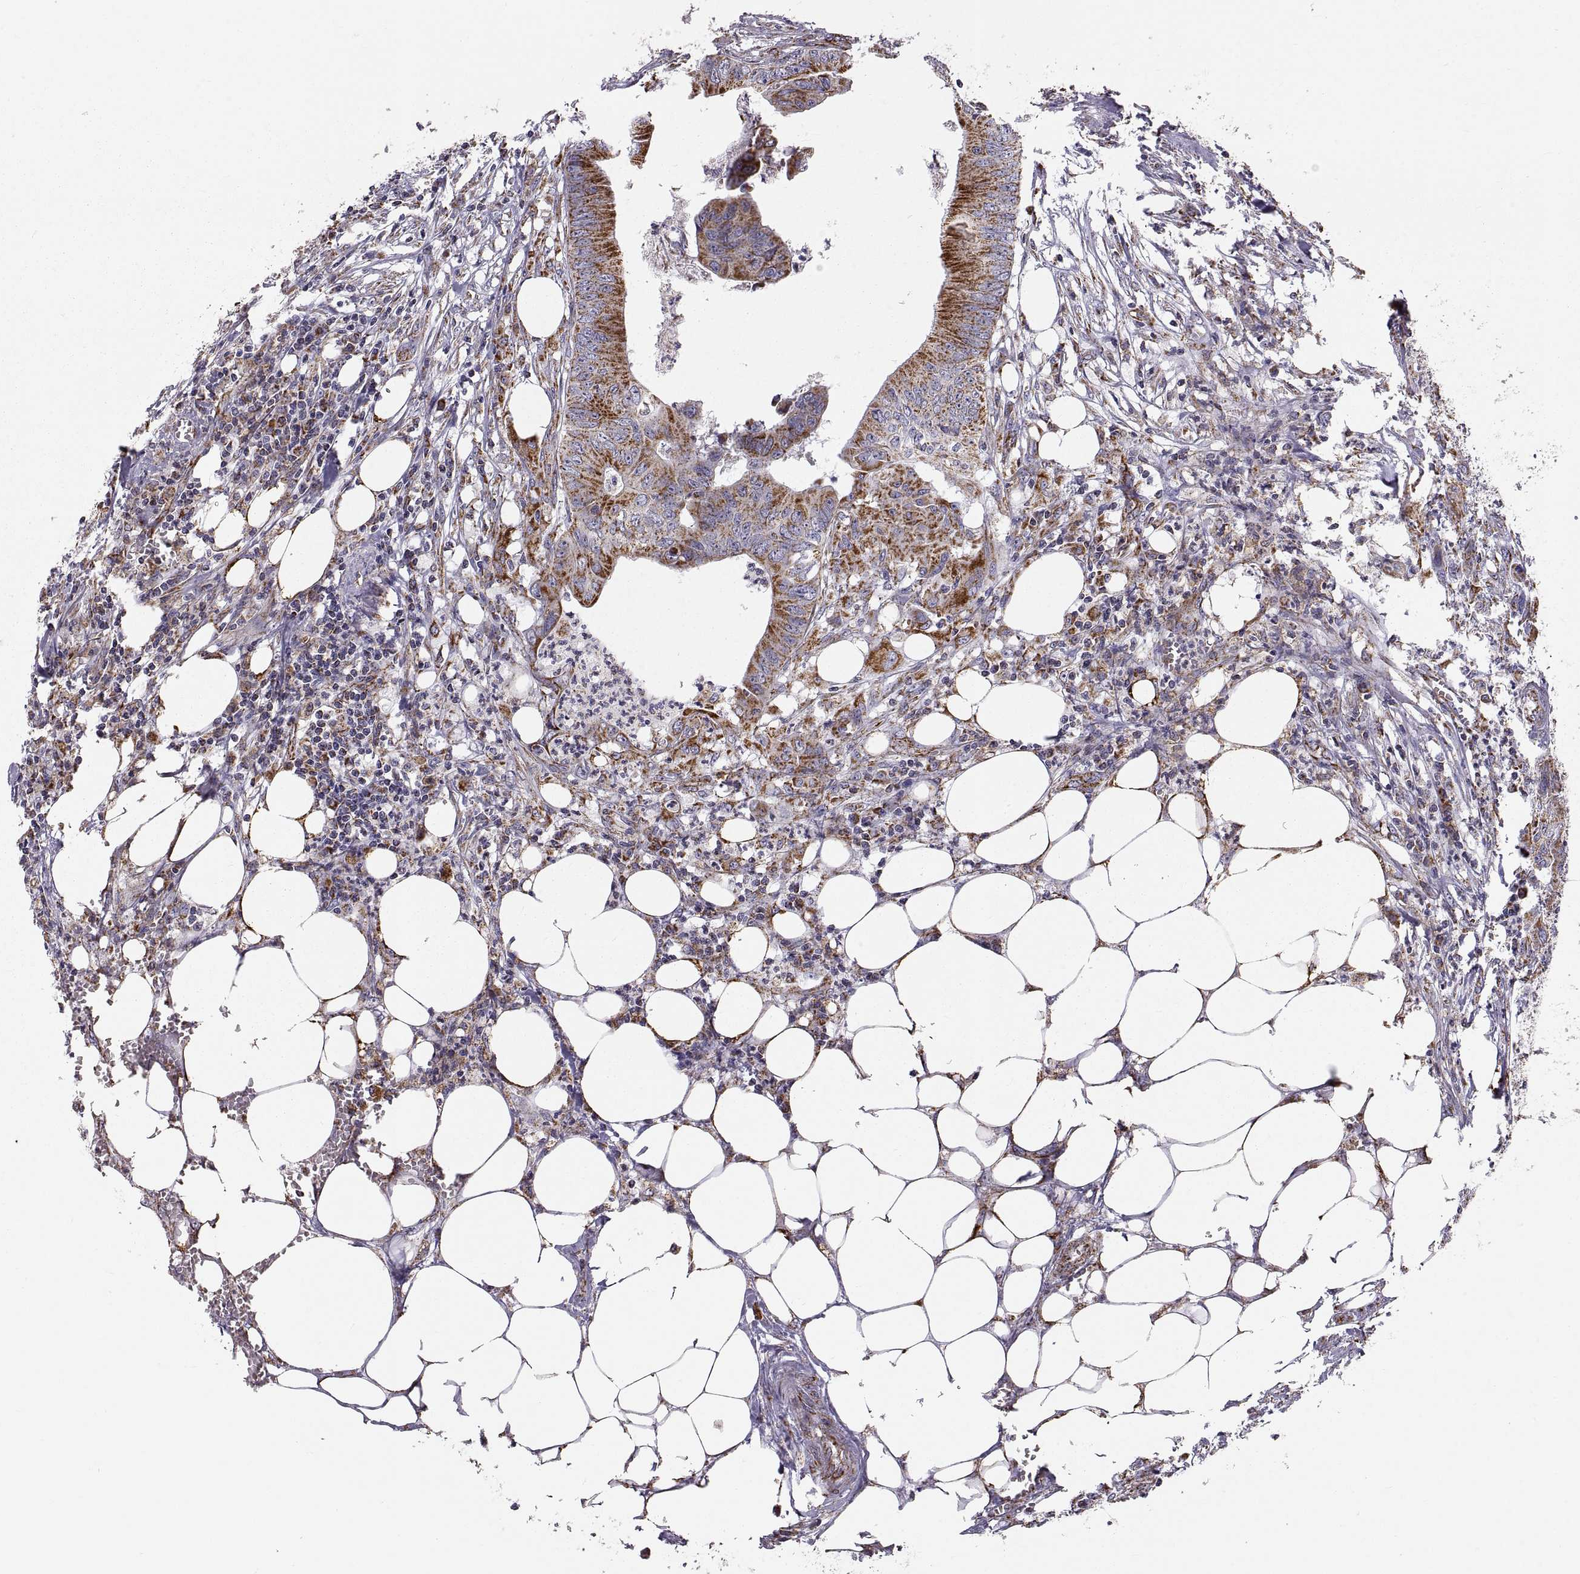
{"staining": {"intensity": "strong", "quantity": ">75%", "location": "cytoplasmic/membranous"}, "tissue": "colorectal cancer", "cell_type": "Tumor cells", "image_type": "cancer", "snomed": [{"axis": "morphology", "description": "Adenocarcinoma, NOS"}, {"axis": "topography", "description": "Colon"}], "caption": "Colorectal cancer (adenocarcinoma) stained with IHC reveals strong cytoplasmic/membranous staining in approximately >75% of tumor cells.", "gene": "ARSD", "patient": {"sex": "male", "age": 84}}